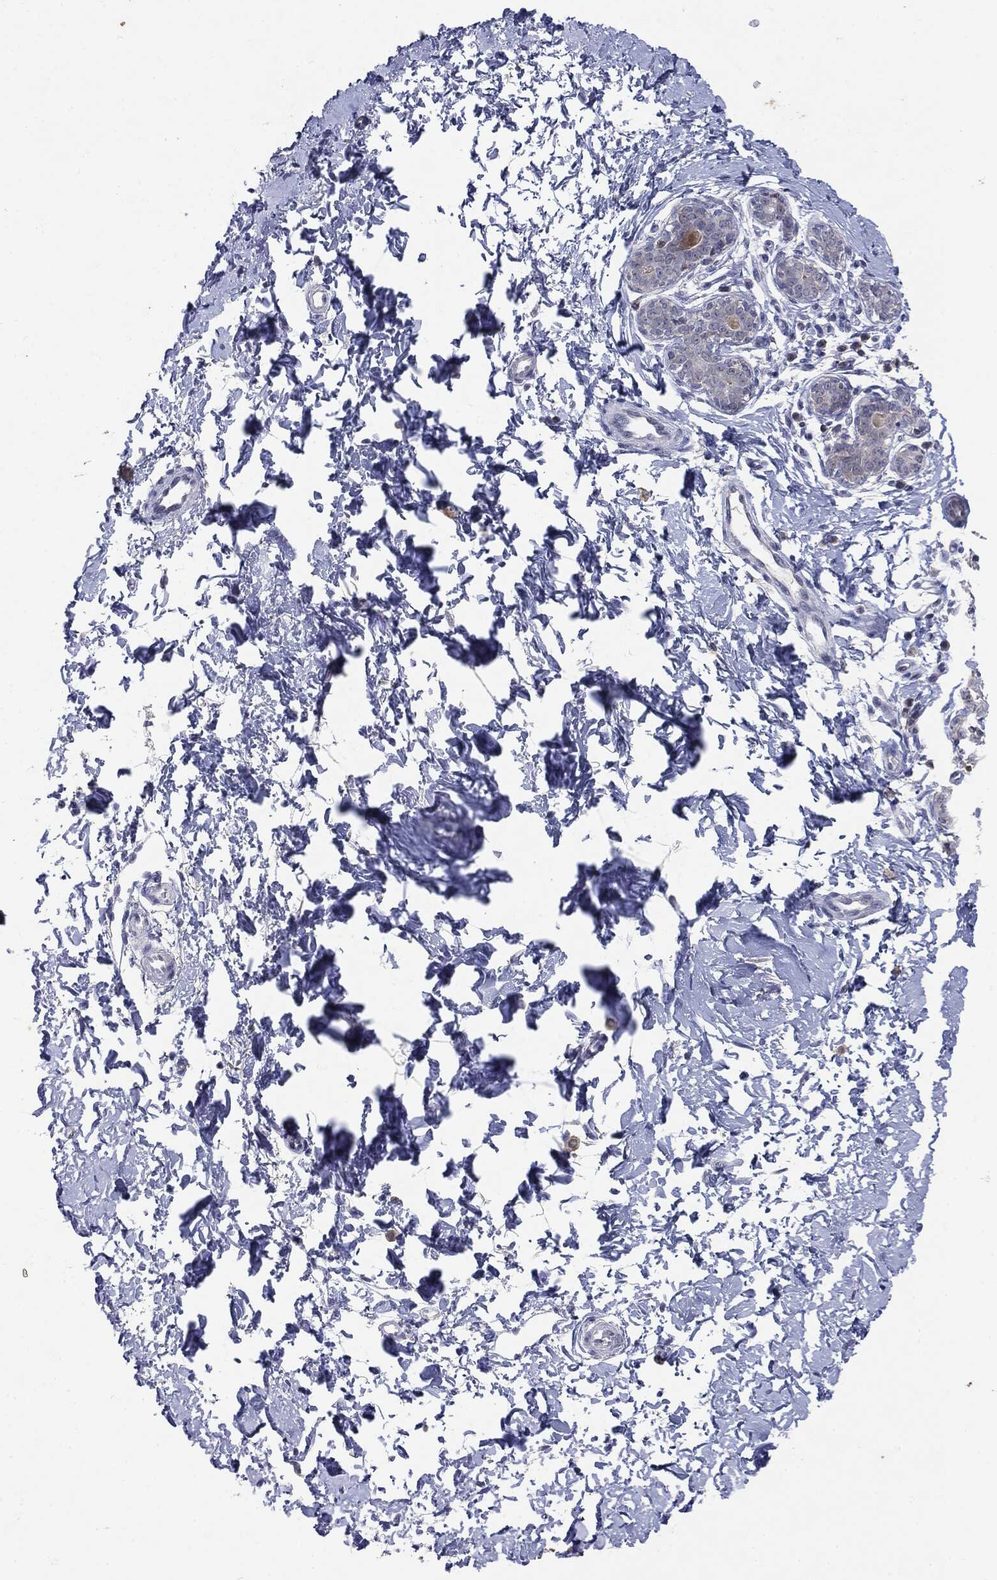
{"staining": {"intensity": "negative", "quantity": "none", "location": "none"}, "tissue": "breast", "cell_type": "Glandular cells", "image_type": "normal", "snomed": [{"axis": "morphology", "description": "Normal tissue, NOS"}, {"axis": "topography", "description": "Breast"}], "caption": "A high-resolution image shows immunohistochemistry staining of benign breast, which displays no significant expression in glandular cells.", "gene": "KIF2C", "patient": {"sex": "female", "age": 37}}